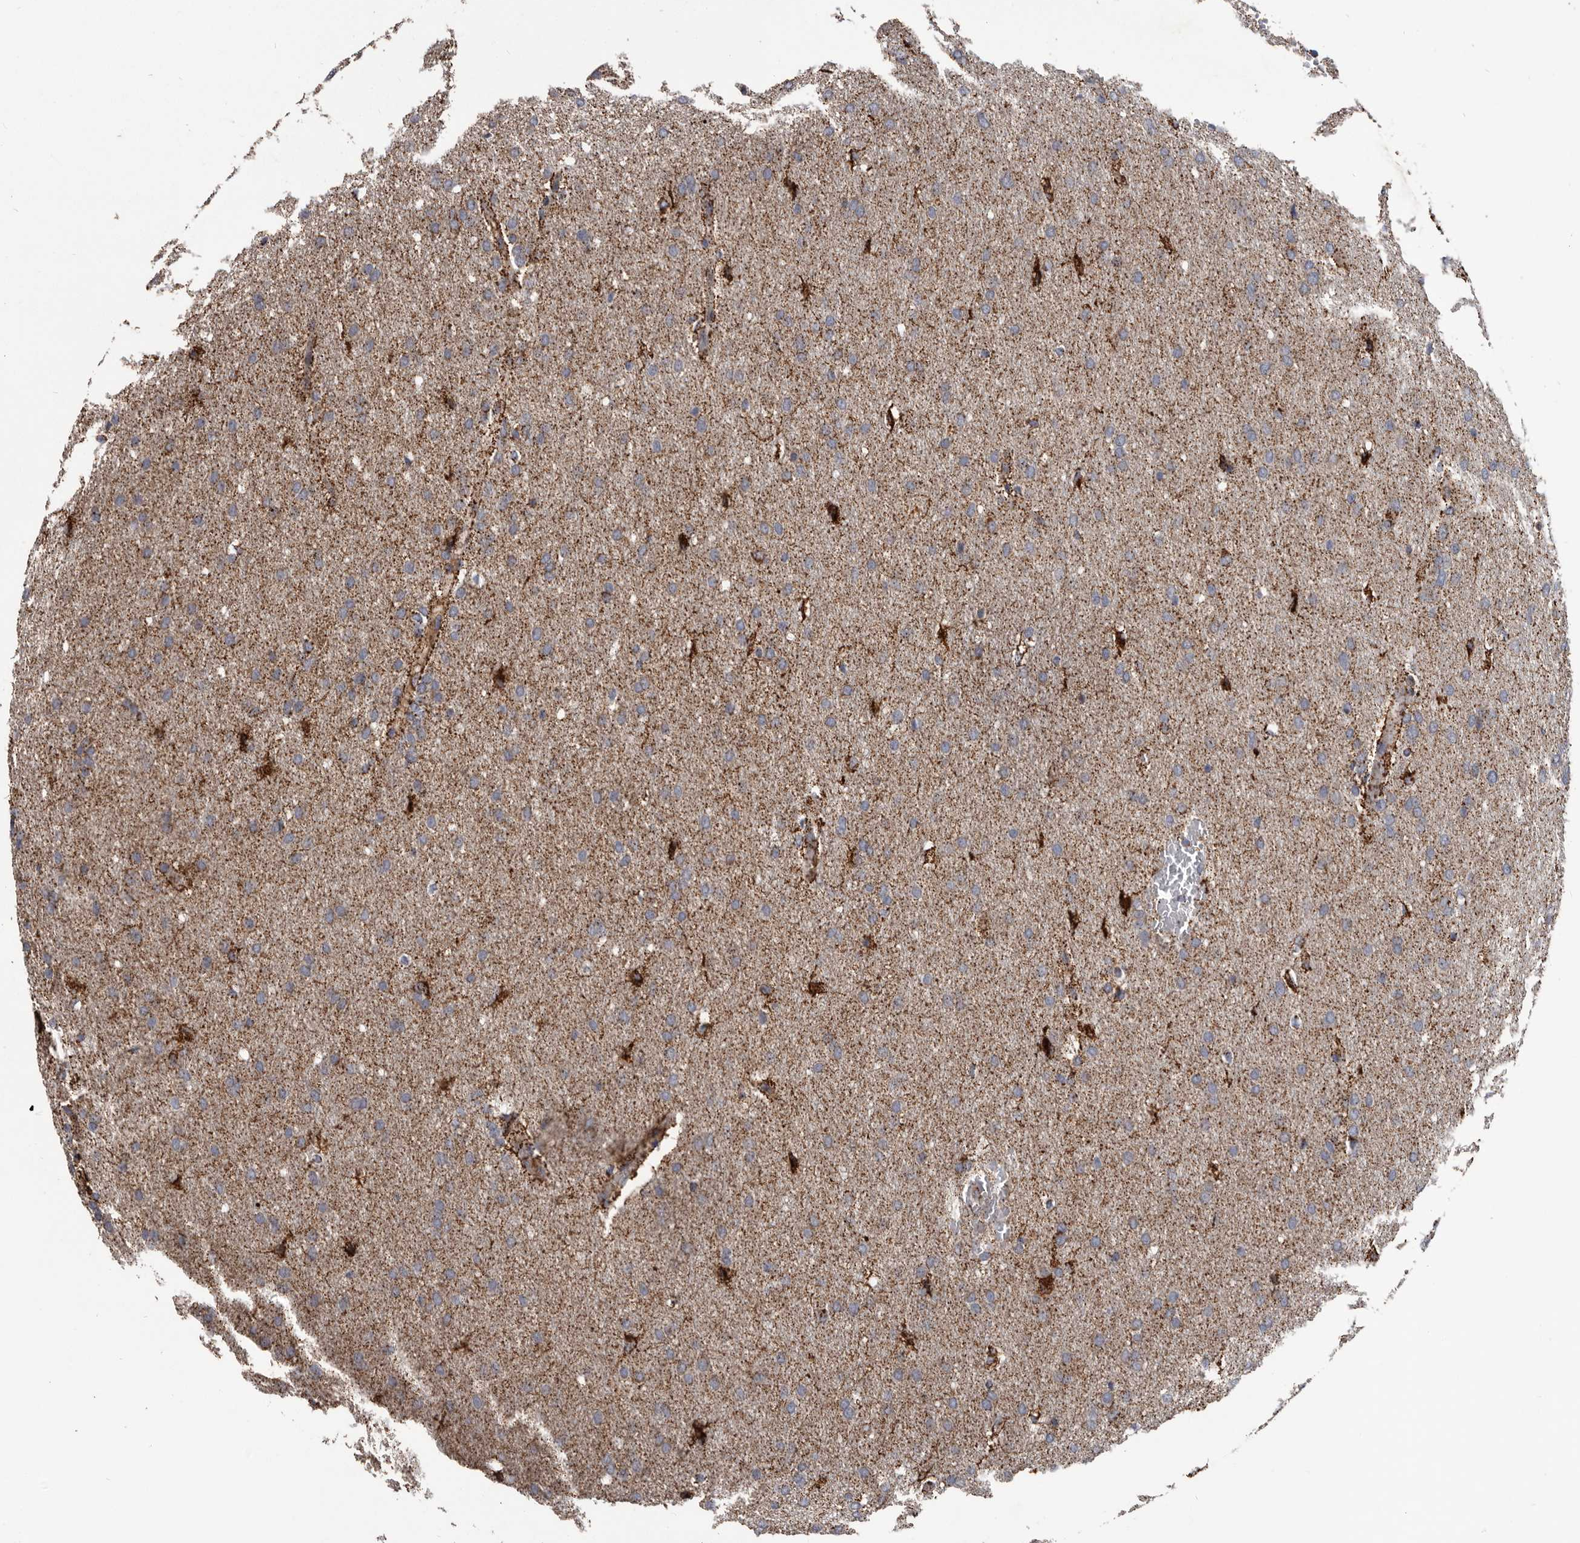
{"staining": {"intensity": "moderate", "quantity": ">75%", "location": "cytoplasmic/membranous"}, "tissue": "glioma", "cell_type": "Tumor cells", "image_type": "cancer", "snomed": [{"axis": "morphology", "description": "Glioma, malignant, Low grade"}, {"axis": "topography", "description": "Brain"}], "caption": "Glioma stained for a protein reveals moderate cytoplasmic/membranous positivity in tumor cells.", "gene": "ALDH5A1", "patient": {"sex": "female", "age": 37}}